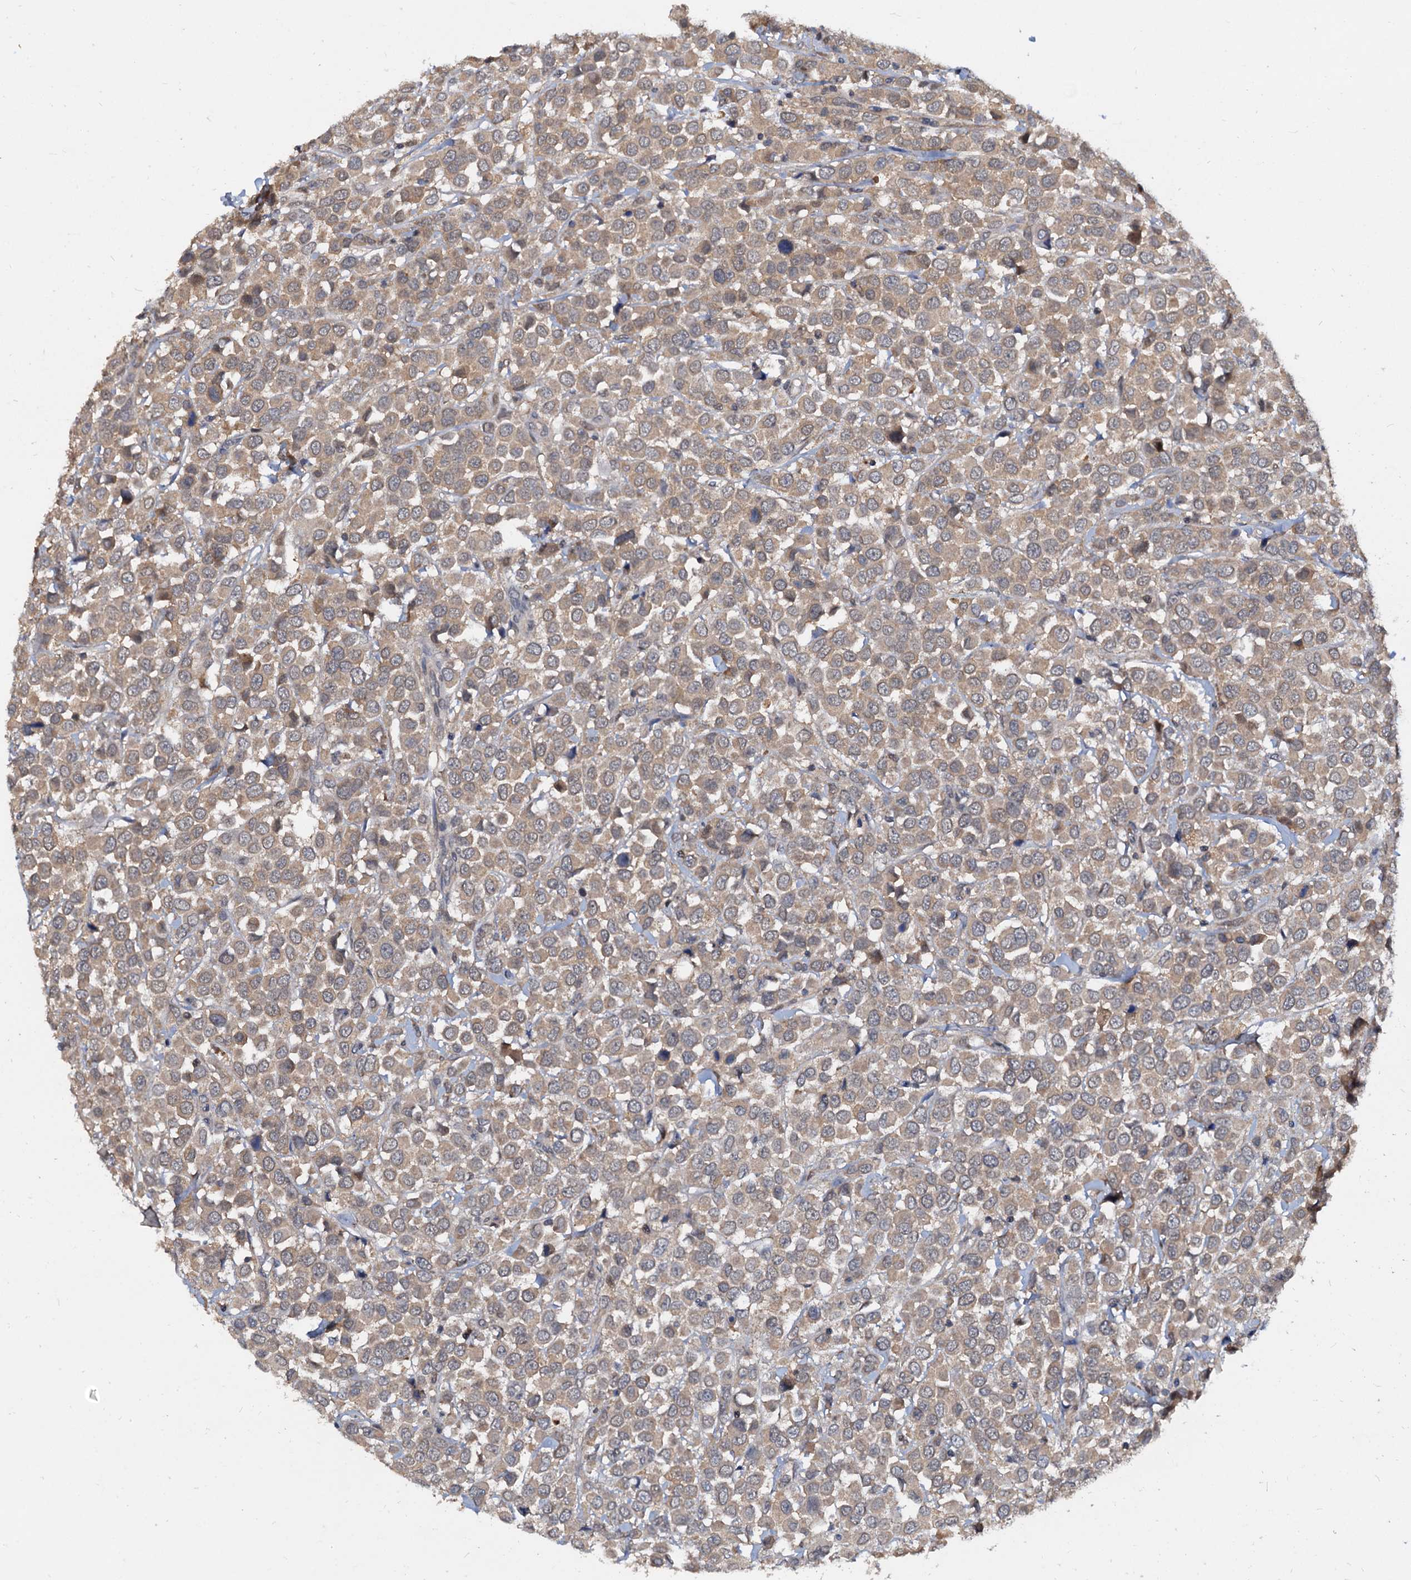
{"staining": {"intensity": "weak", "quantity": ">75%", "location": "cytoplasmic/membranous"}, "tissue": "breast cancer", "cell_type": "Tumor cells", "image_type": "cancer", "snomed": [{"axis": "morphology", "description": "Duct carcinoma"}, {"axis": "topography", "description": "Breast"}], "caption": "A high-resolution photomicrograph shows immunohistochemistry staining of breast cancer (invasive ductal carcinoma), which reveals weak cytoplasmic/membranous positivity in approximately >75% of tumor cells.", "gene": "PTGES3", "patient": {"sex": "female", "age": 61}}